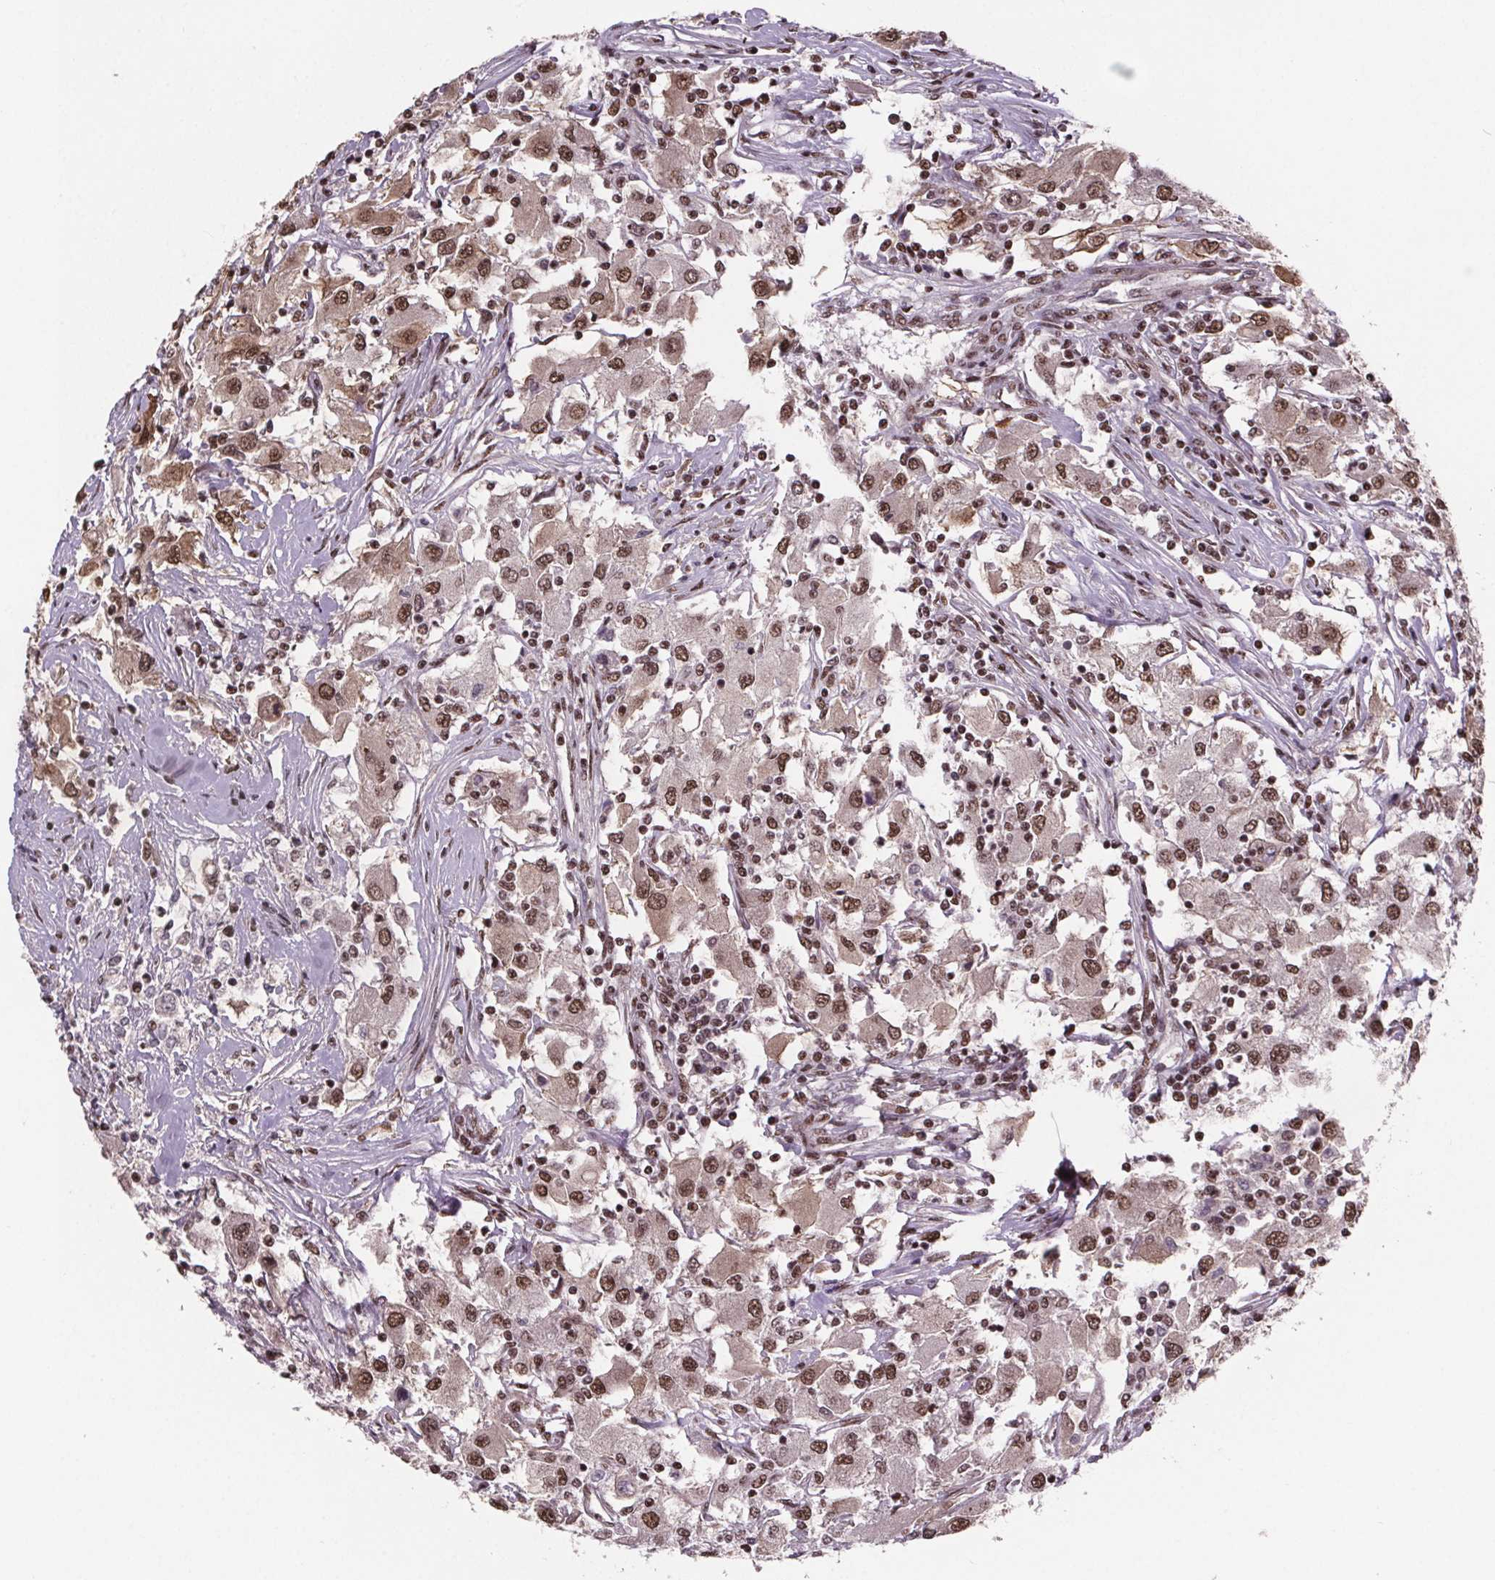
{"staining": {"intensity": "moderate", "quantity": ">75%", "location": "nuclear"}, "tissue": "renal cancer", "cell_type": "Tumor cells", "image_type": "cancer", "snomed": [{"axis": "morphology", "description": "Adenocarcinoma, NOS"}, {"axis": "topography", "description": "Kidney"}], "caption": "Renal adenocarcinoma was stained to show a protein in brown. There is medium levels of moderate nuclear expression in approximately >75% of tumor cells.", "gene": "JARID2", "patient": {"sex": "female", "age": 67}}